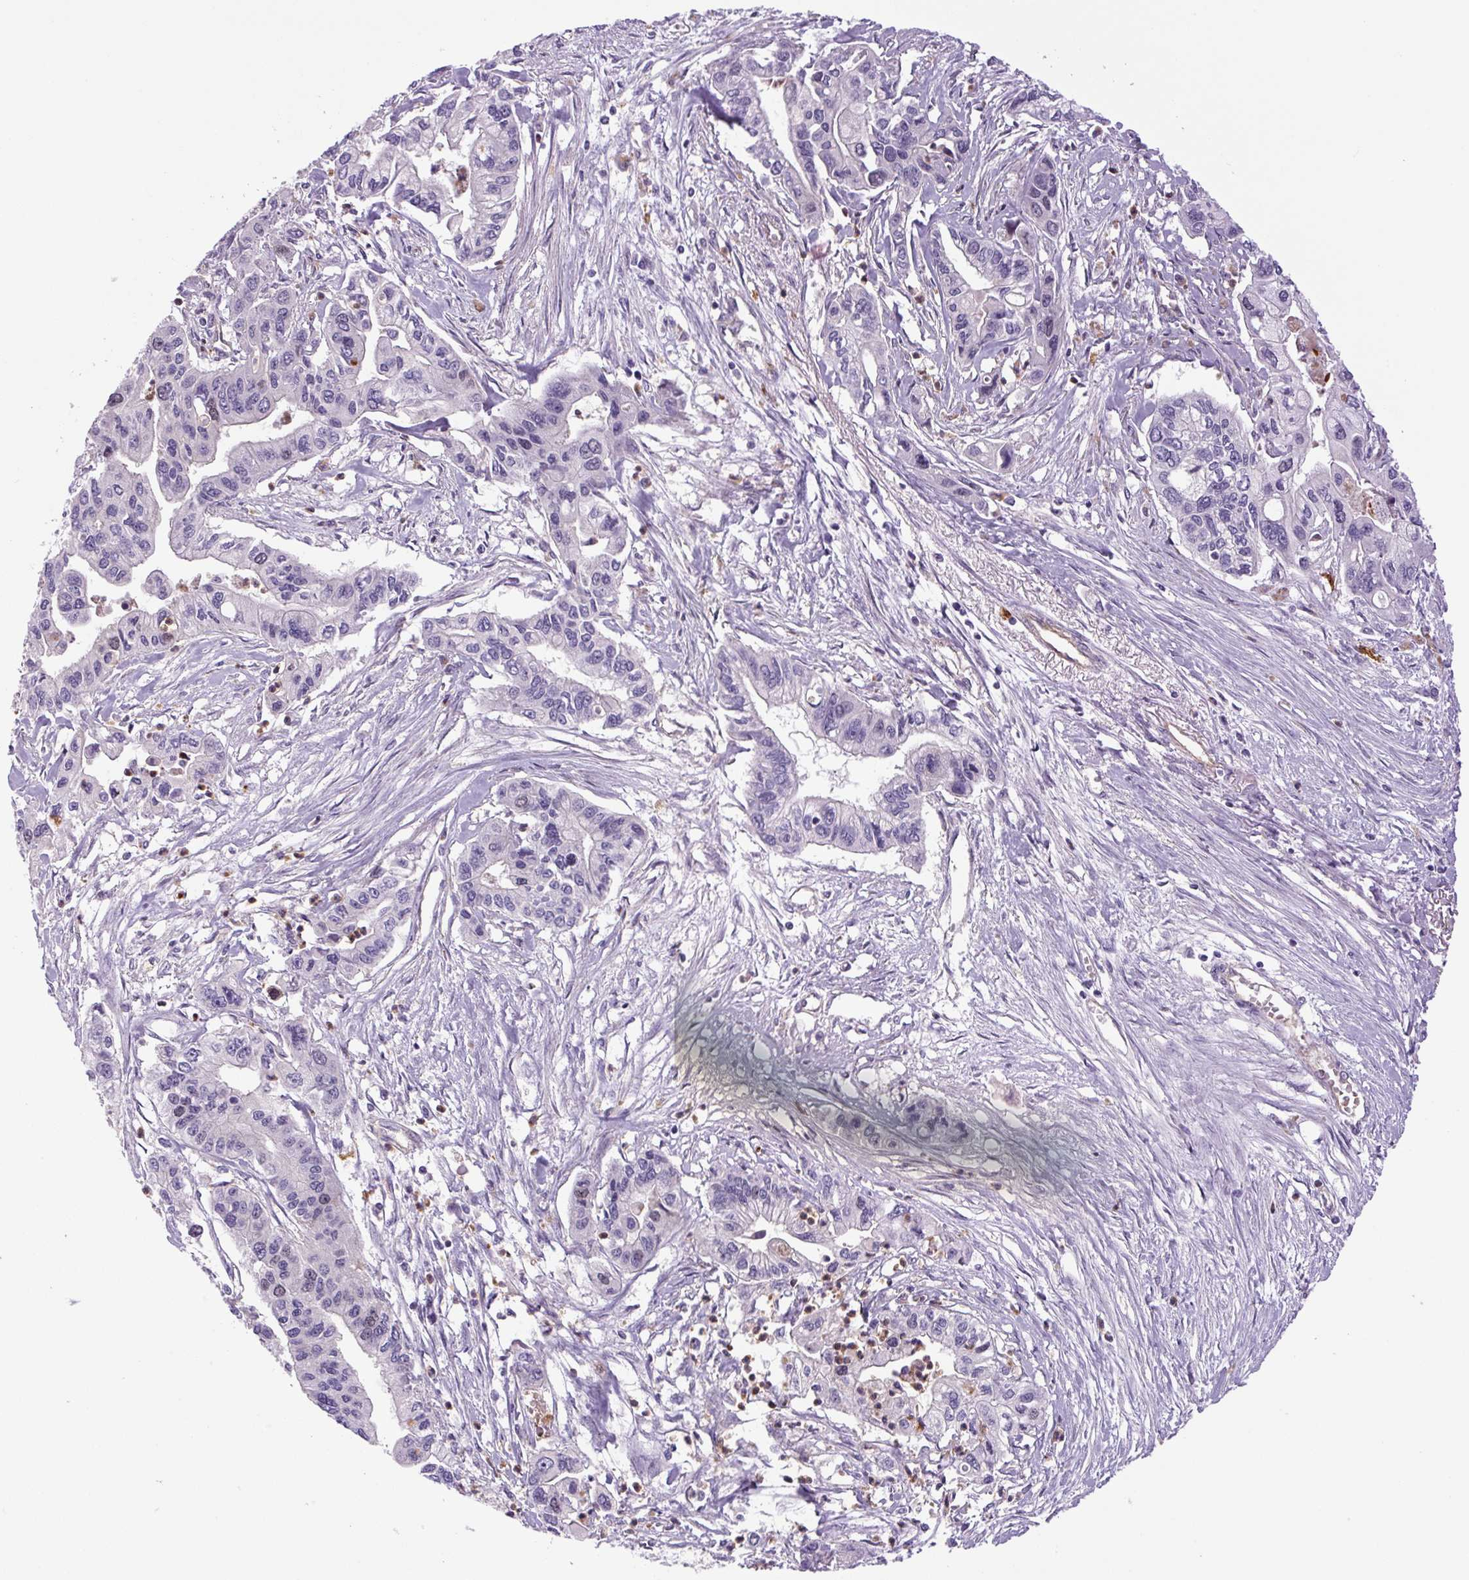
{"staining": {"intensity": "negative", "quantity": "none", "location": "none"}, "tissue": "pancreatic cancer", "cell_type": "Tumor cells", "image_type": "cancer", "snomed": [{"axis": "morphology", "description": "Adenocarcinoma, NOS"}, {"axis": "topography", "description": "Pancreas"}], "caption": "This is an IHC micrograph of pancreatic cancer. There is no positivity in tumor cells.", "gene": "KIFC1", "patient": {"sex": "male", "age": 62}}